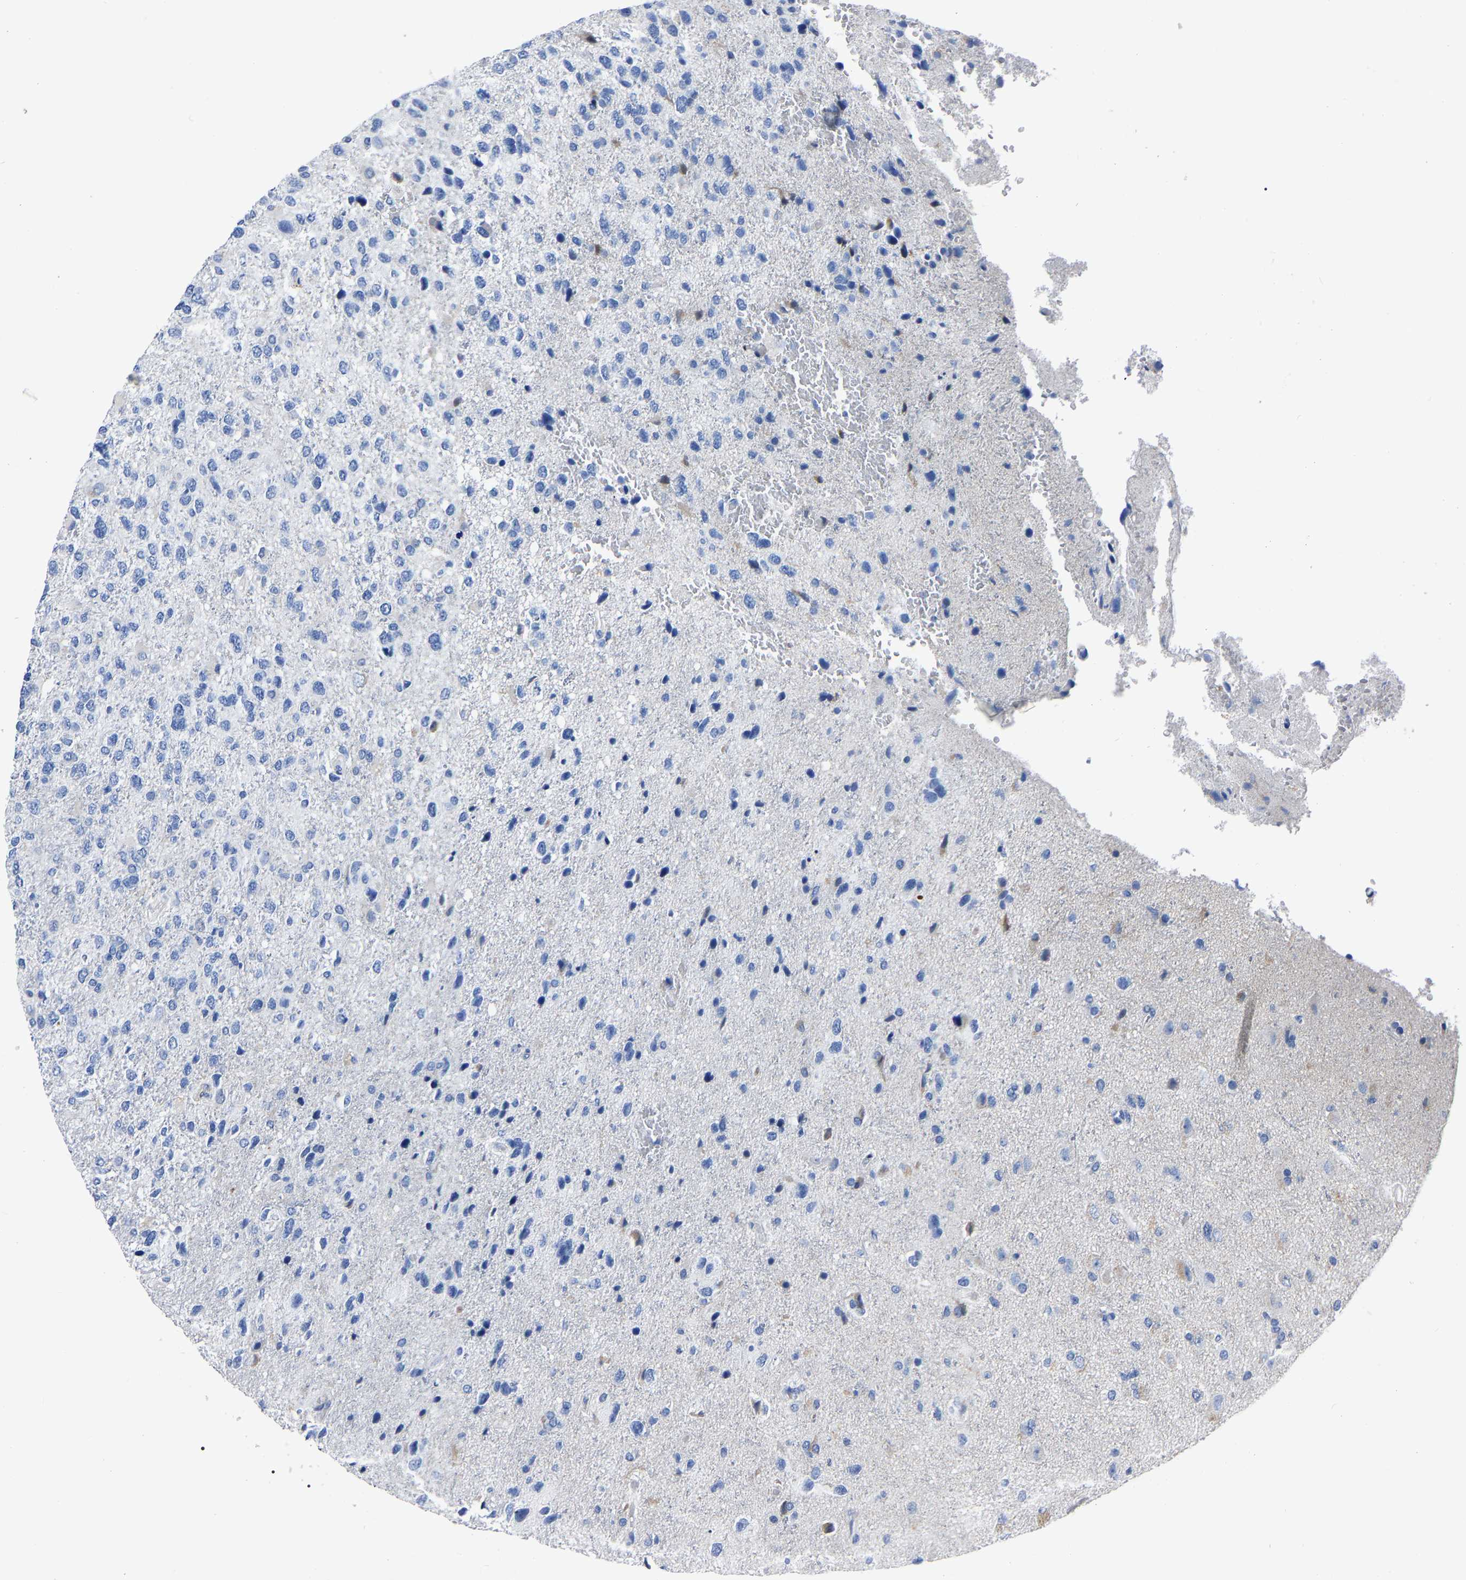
{"staining": {"intensity": "negative", "quantity": "none", "location": "none"}, "tissue": "glioma", "cell_type": "Tumor cells", "image_type": "cancer", "snomed": [{"axis": "morphology", "description": "Glioma, malignant, High grade"}, {"axis": "topography", "description": "Brain"}], "caption": "Photomicrograph shows no protein expression in tumor cells of malignant glioma (high-grade) tissue.", "gene": "MOV10L1", "patient": {"sex": "female", "age": 58}}